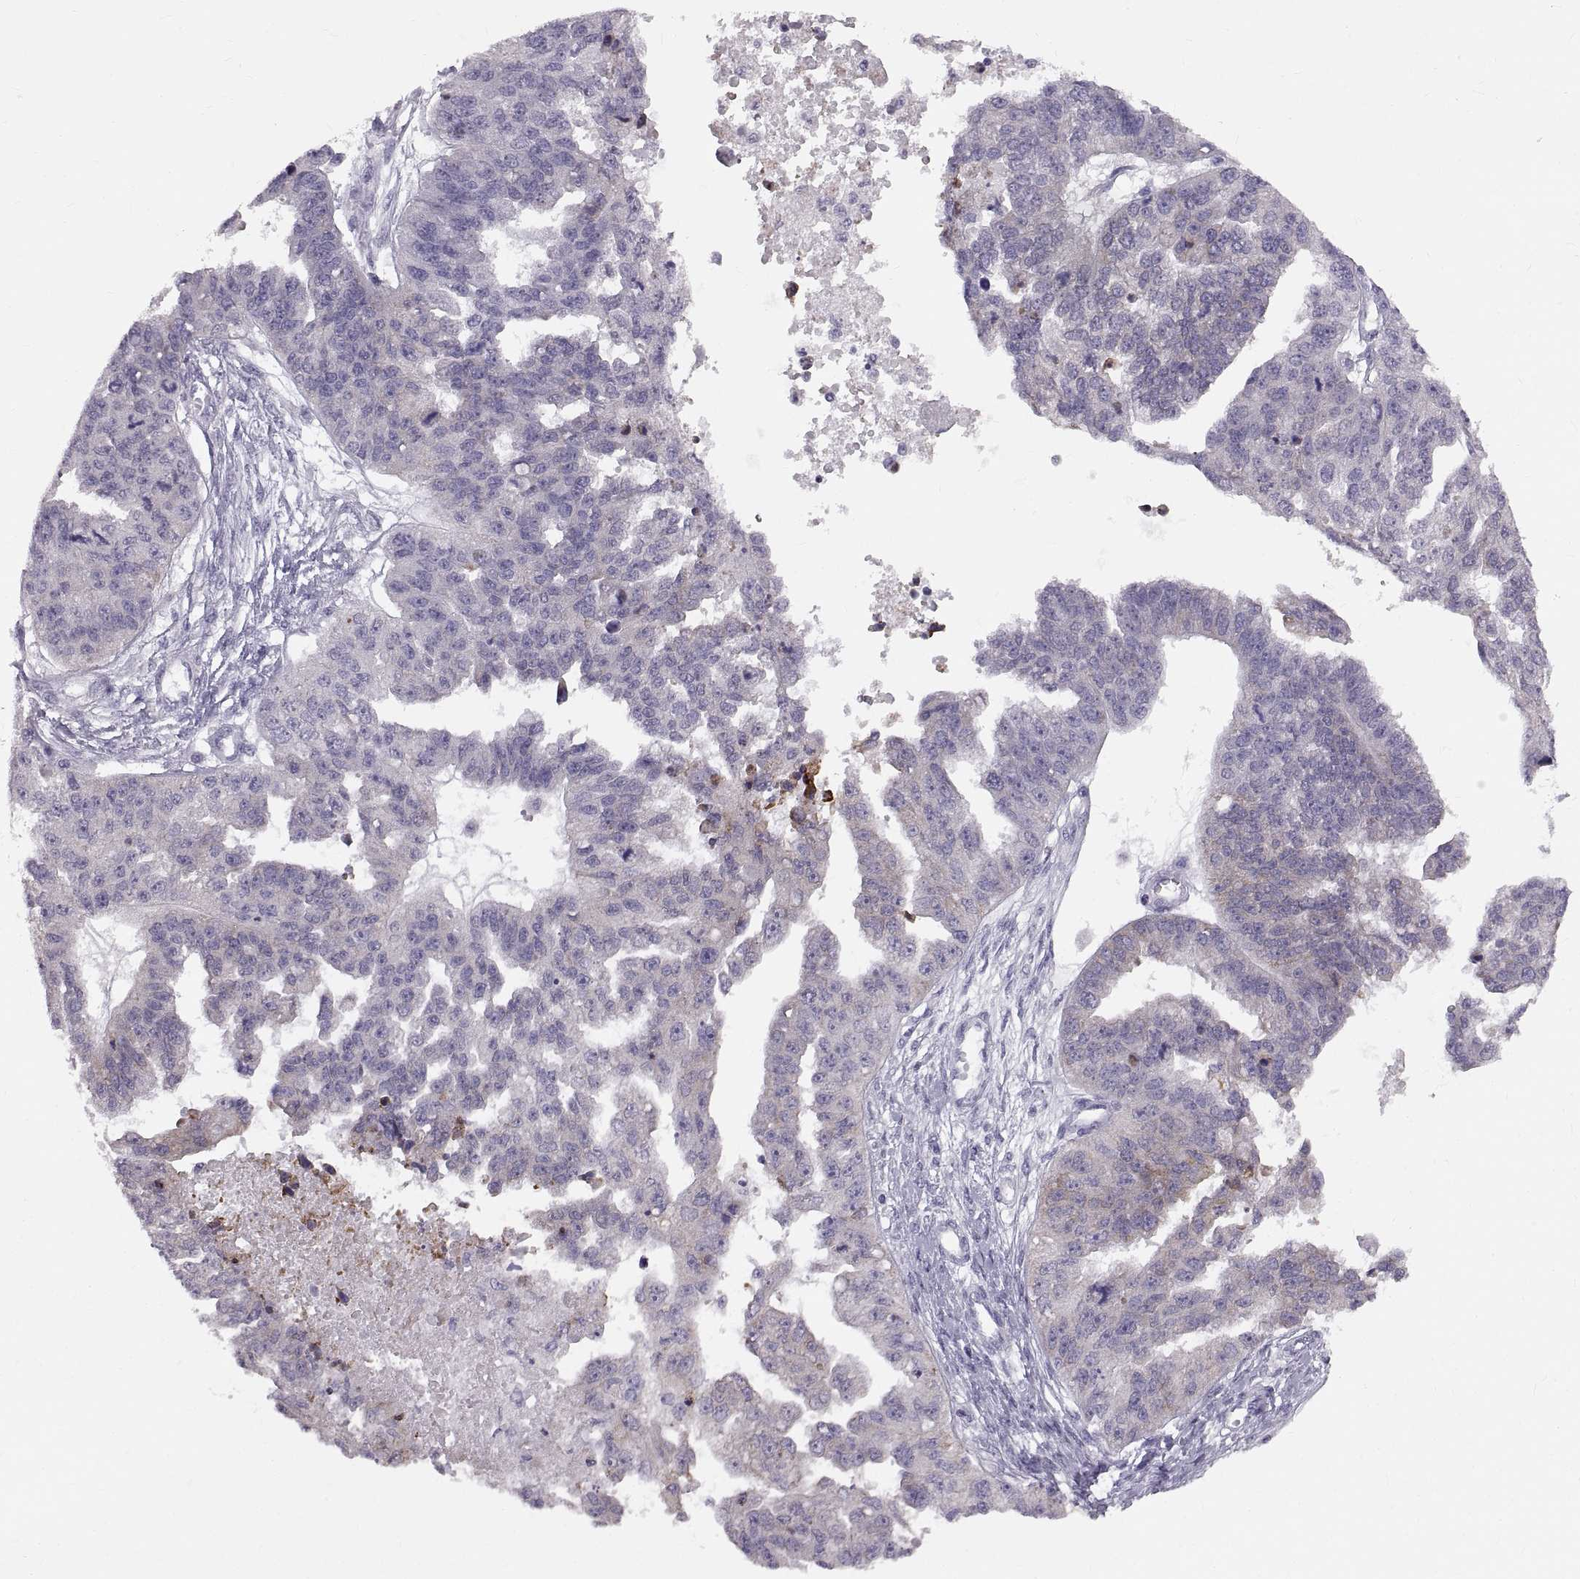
{"staining": {"intensity": "negative", "quantity": "none", "location": "none"}, "tissue": "ovarian cancer", "cell_type": "Tumor cells", "image_type": "cancer", "snomed": [{"axis": "morphology", "description": "Cystadenocarcinoma, serous, NOS"}, {"axis": "topography", "description": "Ovary"}], "caption": "Protein analysis of serous cystadenocarcinoma (ovarian) shows no significant staining in tumor cells. The staining is performed using DAB brown chromogen with nuclei counter-stained in using hematoxylin.", "gene": "SPACDR", "patient": {"sex": "female", "age": 58}}